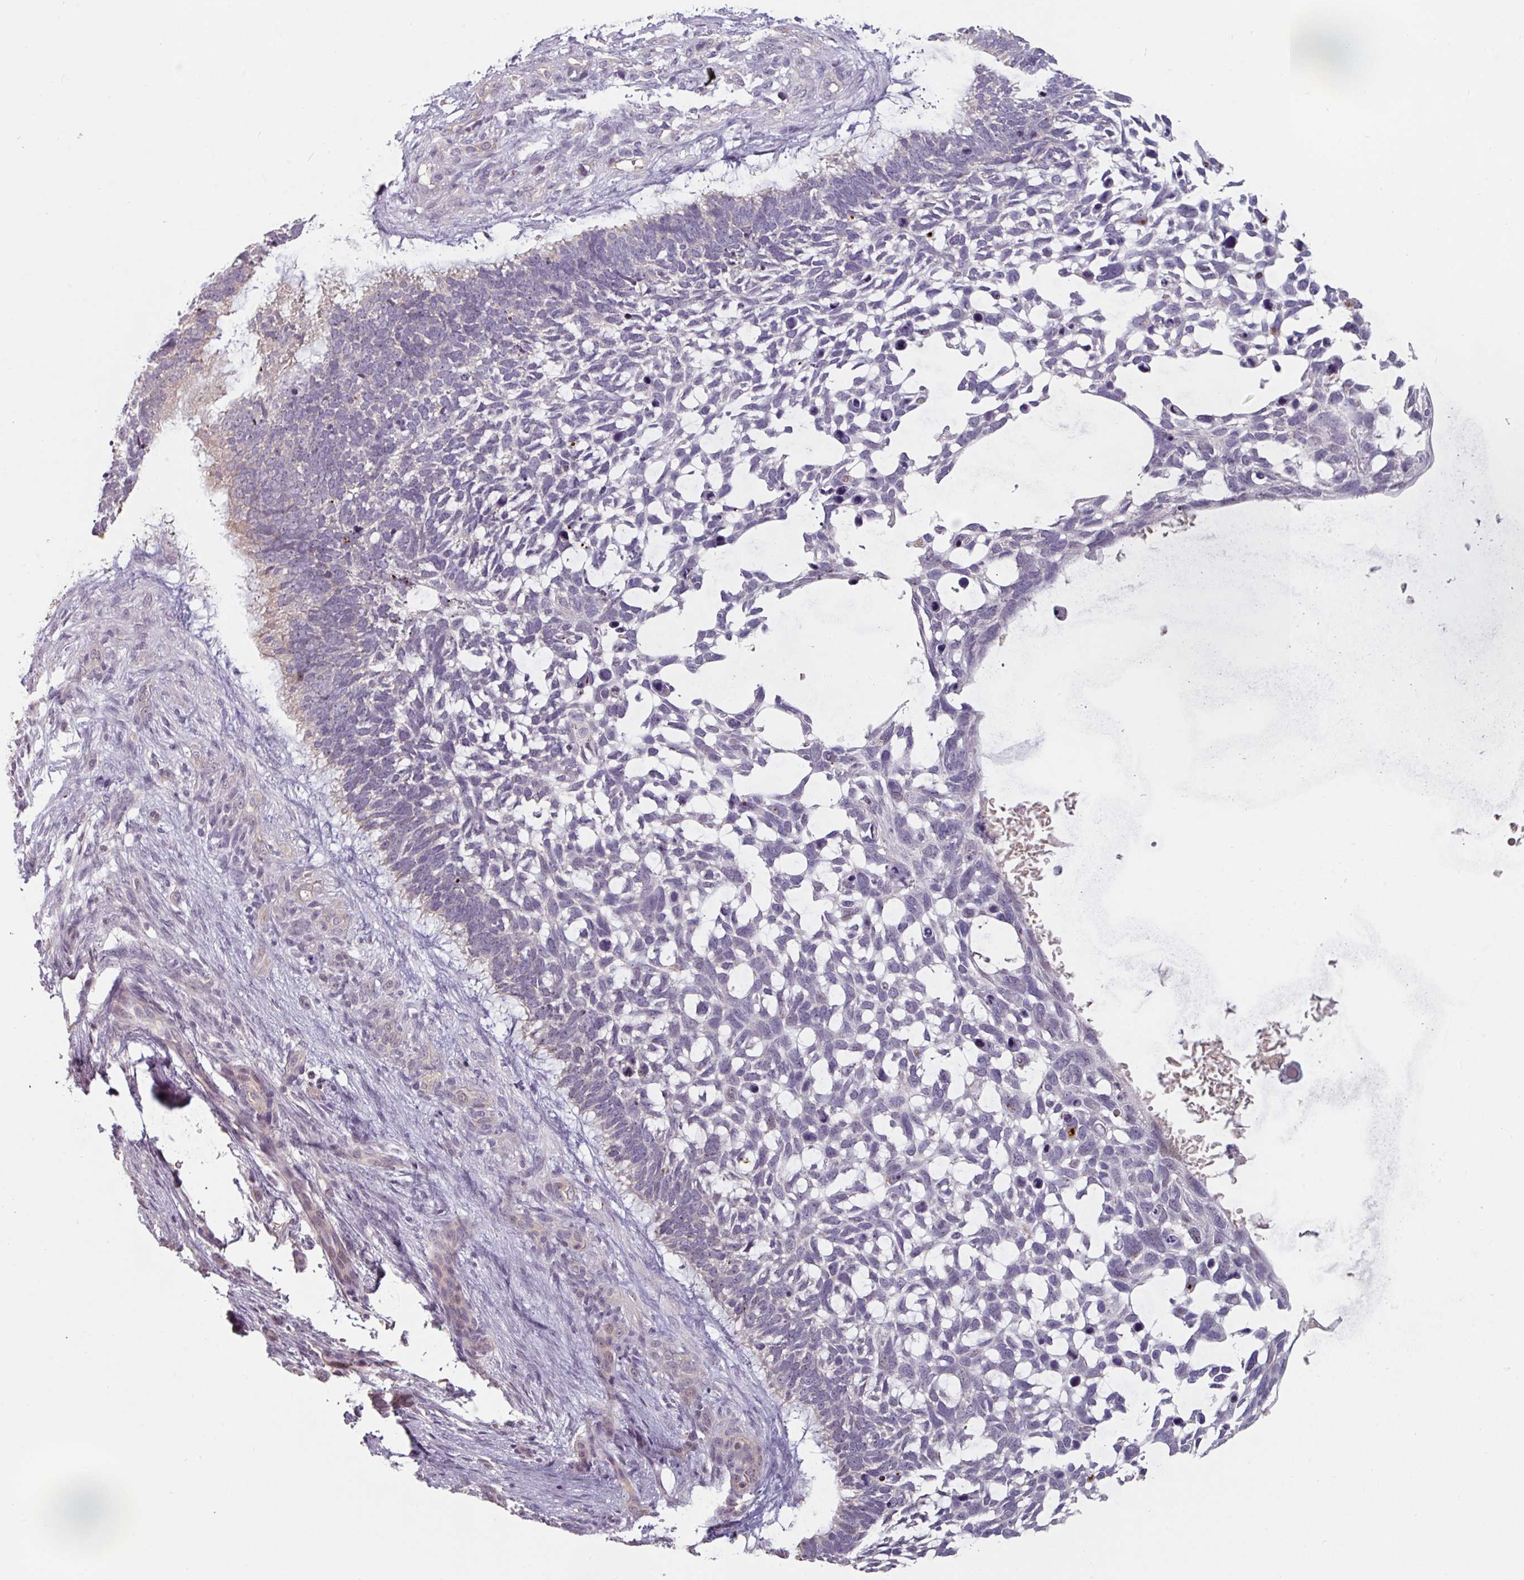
{"staining": {"intensity": "negative", "quantity": "none", "location": "none"}, "tissue": "skin cancer", "cell_type": "Tumor cells", "image_type": "cancer", "snomed": [{"axis": "morphology", "description": "Basal cell carcinoma"}, {"axis": "topography", "description": "Skin"}], "caption": "Image shows no protein positivity in tumor cells of skin basal cell carcinoma tissue.", "gene": "ZBTB6", "patient": {"sex": "male", "age": 88}}